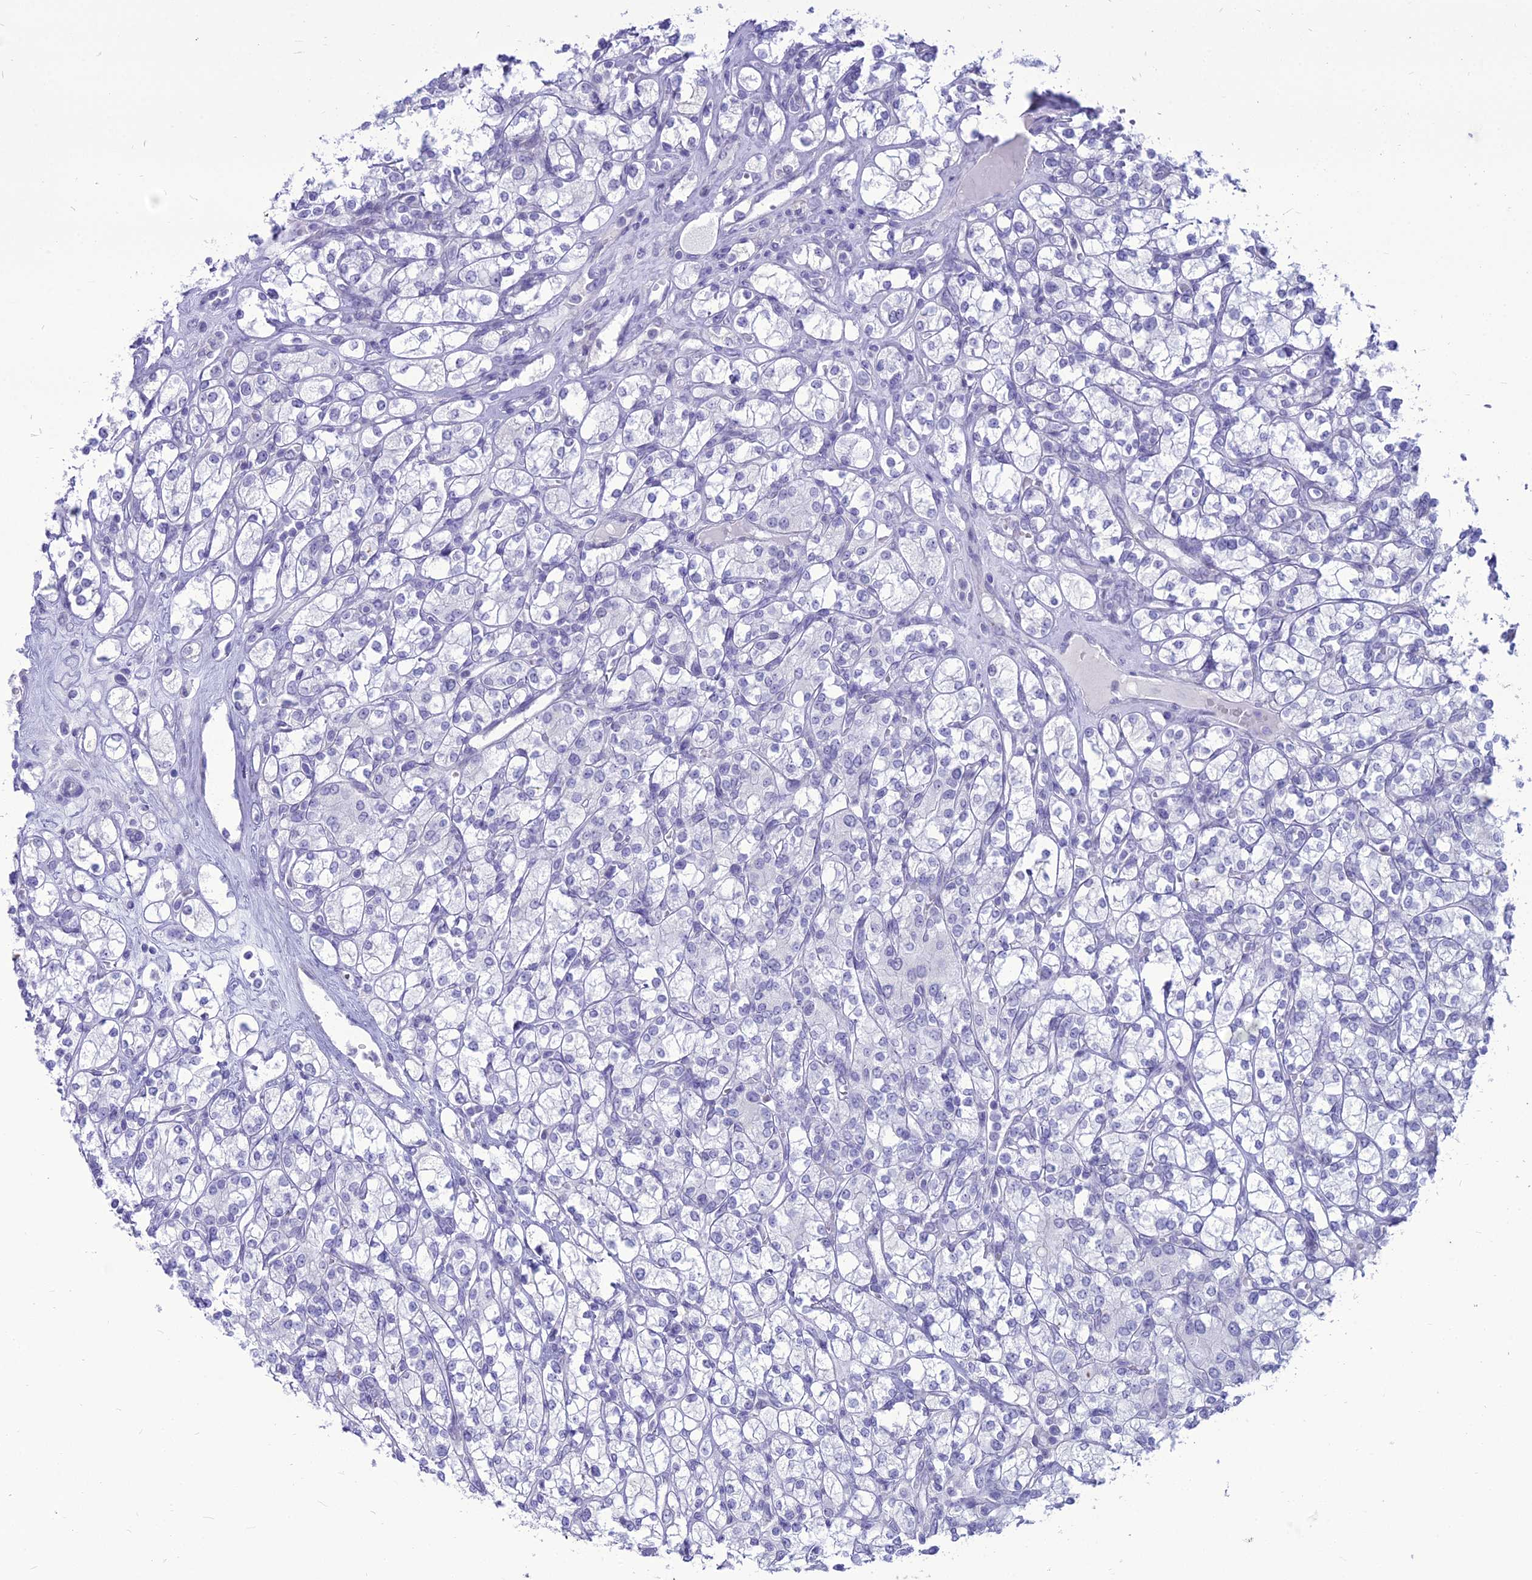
{"staining": {"intensity": "negative", "quantity": "none", "location": "none"}, "tissue": "renal cancer", "cell_type": "Tumor cells", "image_type": "cancer", "snomed": [{"axis": "morphology", "description": "Adenocarcinoma, NOS"}, {"axis": "topography", "description": "Kidney"}], "caption": "High magnification brightfield microscopy of adenocarcinoma (renal) stained with DAB (brown) and counterstained with hematoxylin (blue): tumor cells show no significant staining. (Brightfield microscopy of DAB (3,3'-diaminobenzidine) IHC at high magnification).", "gene": "DHX40", "patient": {"sex": "male", "age": 77}}